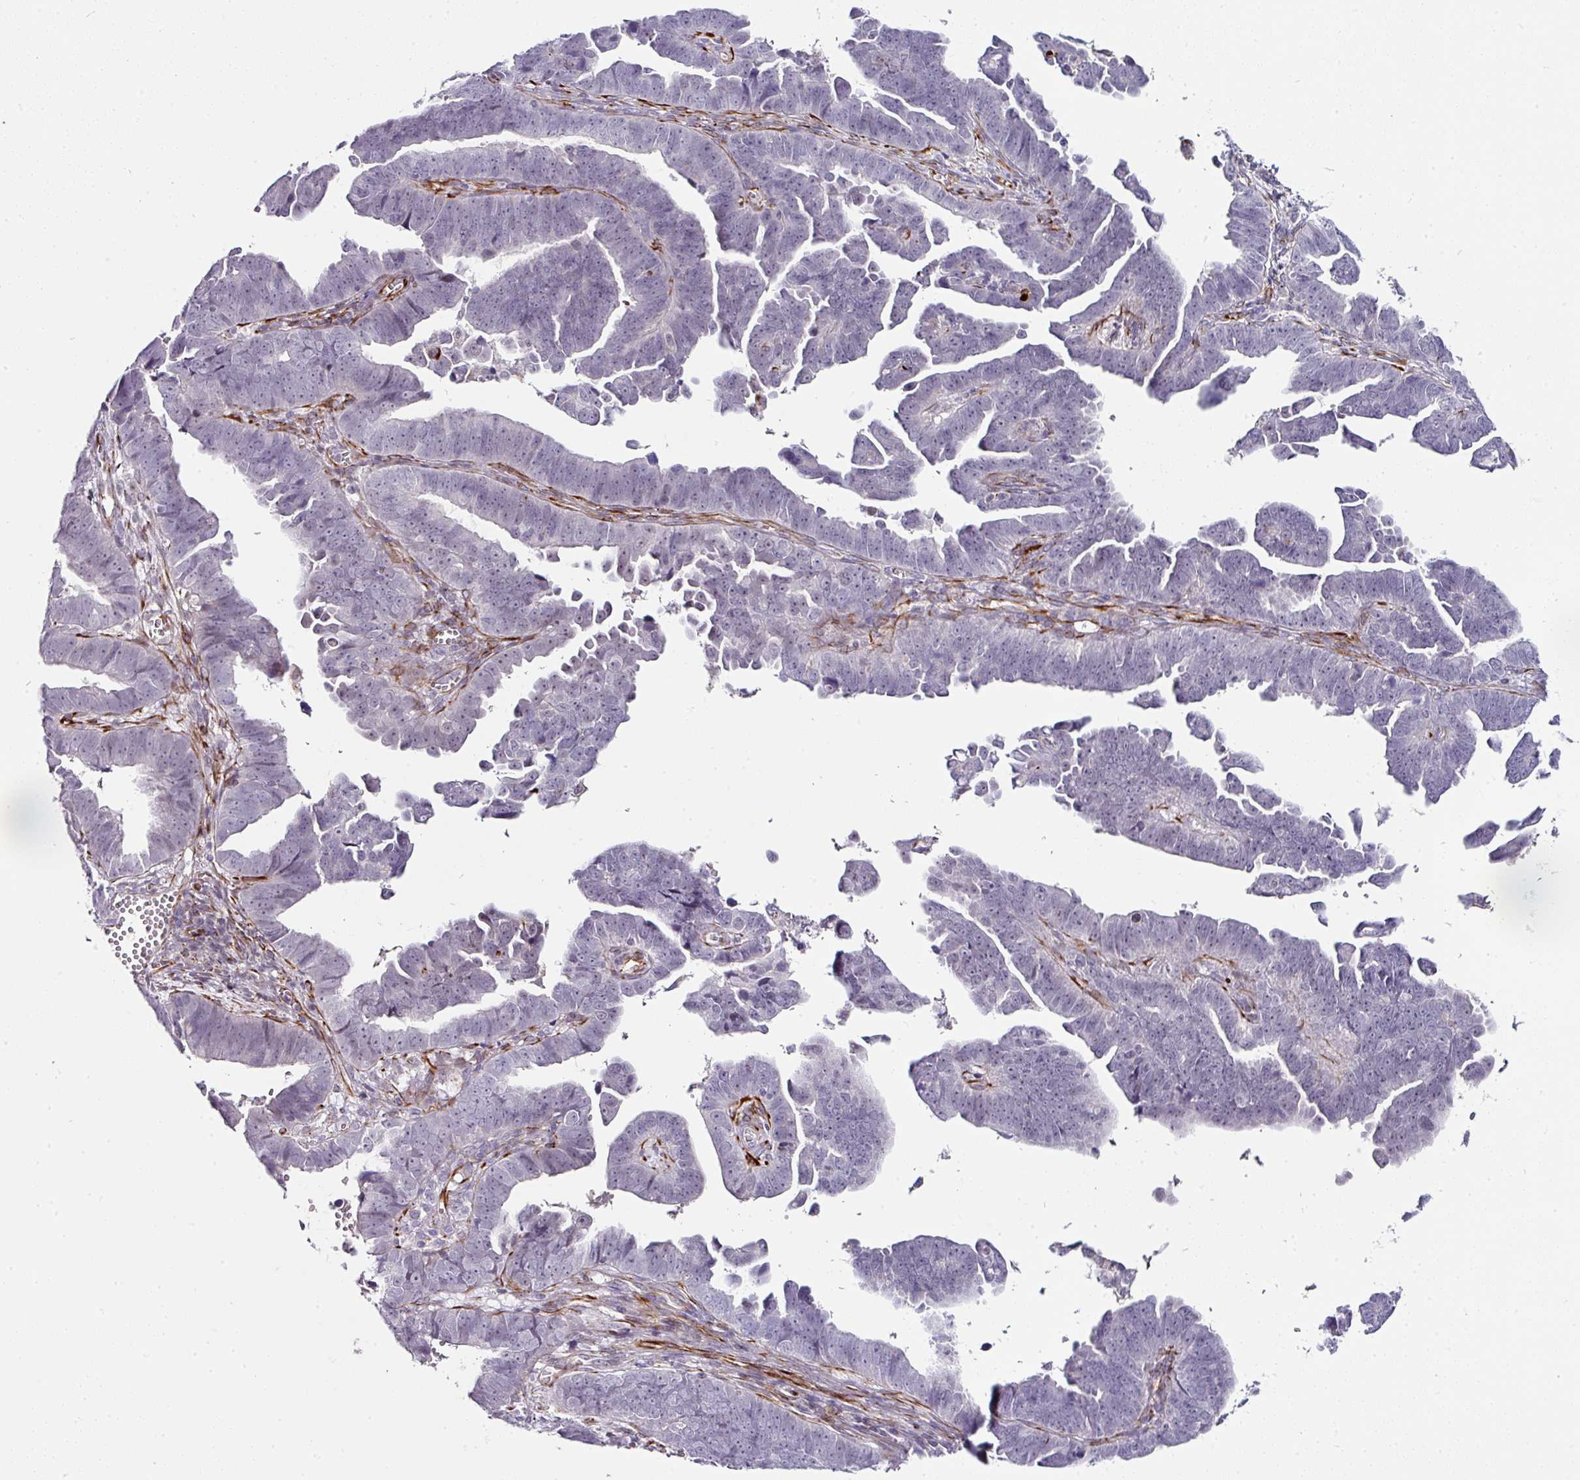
{"staining": {"intensity": "negative", "quantity": "none", "location": "none"}, "tissue": "endometrial cancer", "cell_type": "Tumor cells", "image_type": "cancer", "snomed": [{"axis": "morphology", "description": "Adenocarcinoma, NOS"}, {"axis": "topography", "description": "Endometrium"}], "caption": "Adenocarcinoma (endometrial) was stained to show a protein in brown. There is no significant positivity in tumor cells. The staining was performed using DAB (3,3'-diaminobenzidine) to visualize the protein expression in brown, while the nuclei were stained in blue with hematoxylin (Magnification: 20x).", "gene": "TMPRSS9", "patient": {"sex": "female", "age": 75}}